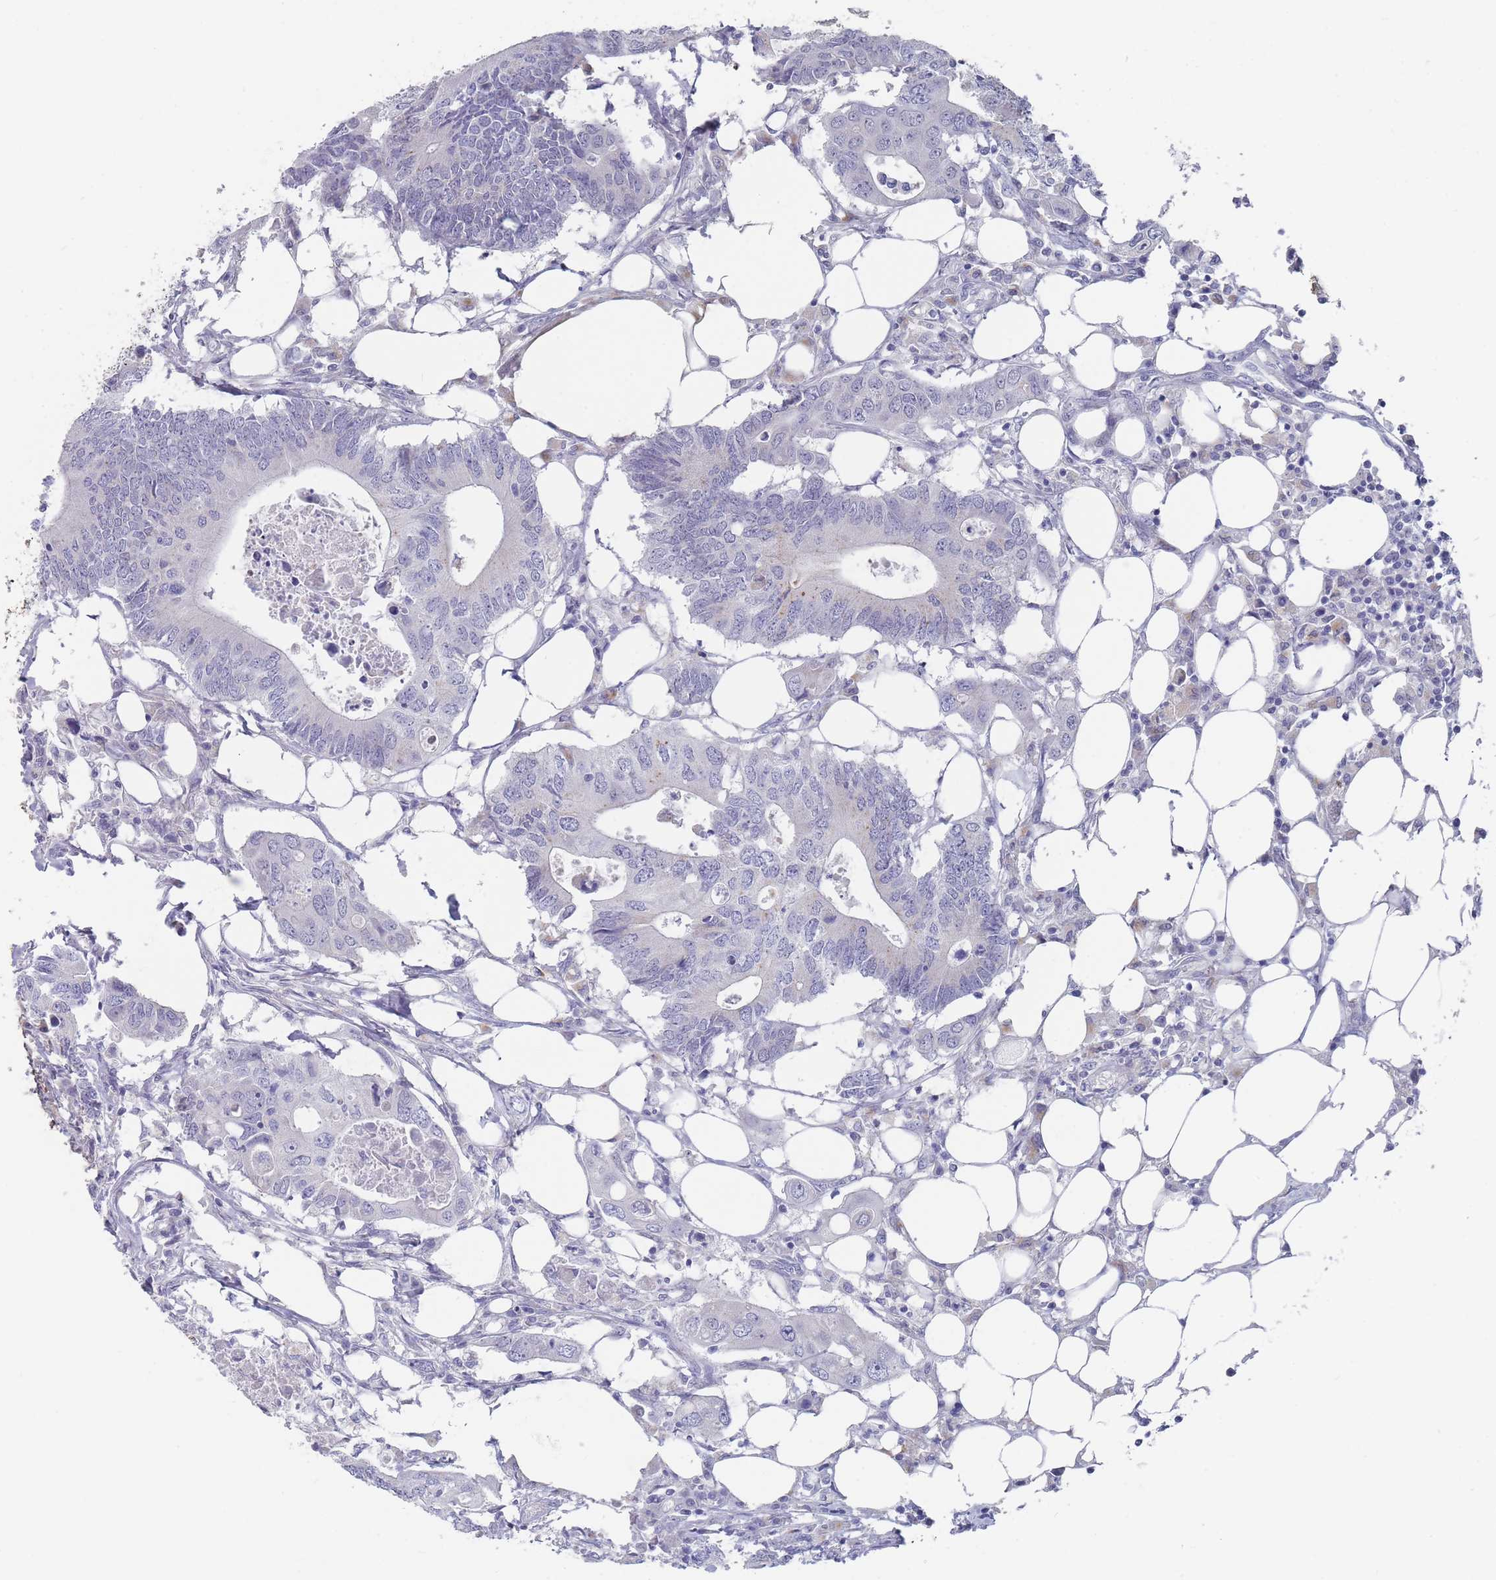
{"staining": {"intensity": "negative", "quantity": "none", "location": "none"}, "tissue": "colorectal cancer", "cell_type": "Tumor cells", "image_type": "cancer", "snomed": [{"axis": "morphology", "description": "Adenocarcinoma, NOS"}, {"axis": "topography", "description": "Colon"}], "caption": "This is an IHC histopathology image of human colorectal adenocarcinoma. There is no positivity in tumor cells.", "gene": "CYP51A1", "patient": {"sex": "male", "age": 71}}